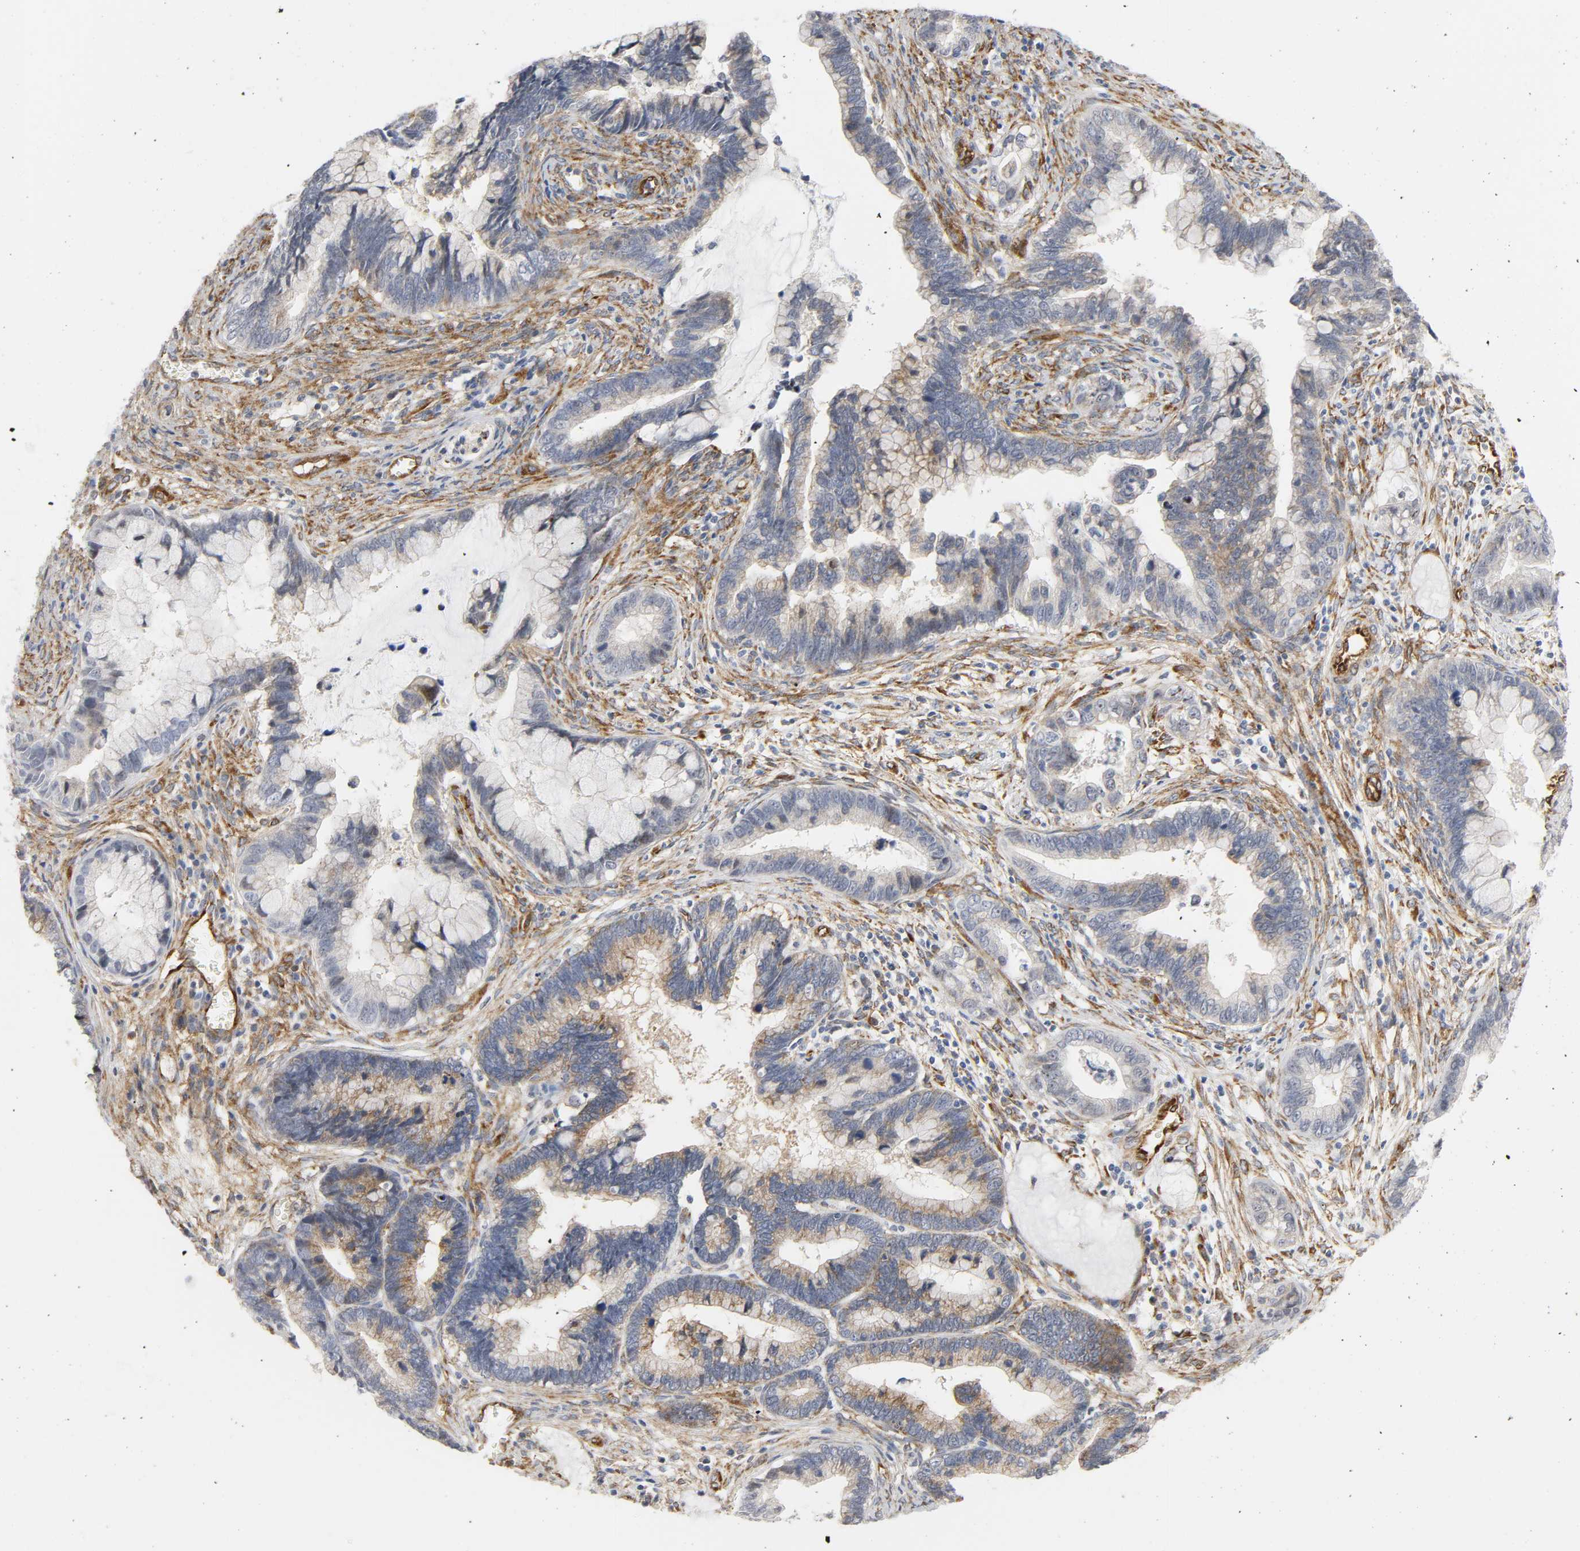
{"staining": {"intensity": "moderate", "quantity": "<25%", "location": "cytoplasmic/membranous"}, "tissue": "cervical cancer", "cell_type": "Tumor cells", "image_type": "cancer", "snomed": [{"axis": "morphology", "description": "Adenocarcinoma, NOS"}, {"axis": "topography", "description": "Cervix"}], "caption": "Cervical cancer (adenocarcinoma) tissue reveals moderate cytoplasmic/membranous positivity in about <25% of tumor cells (brown staining indicates protein expression, while blue staining denotes nuclei).", "gene": "DOCK1", "patient": {"sex": "female", "age": 44}}